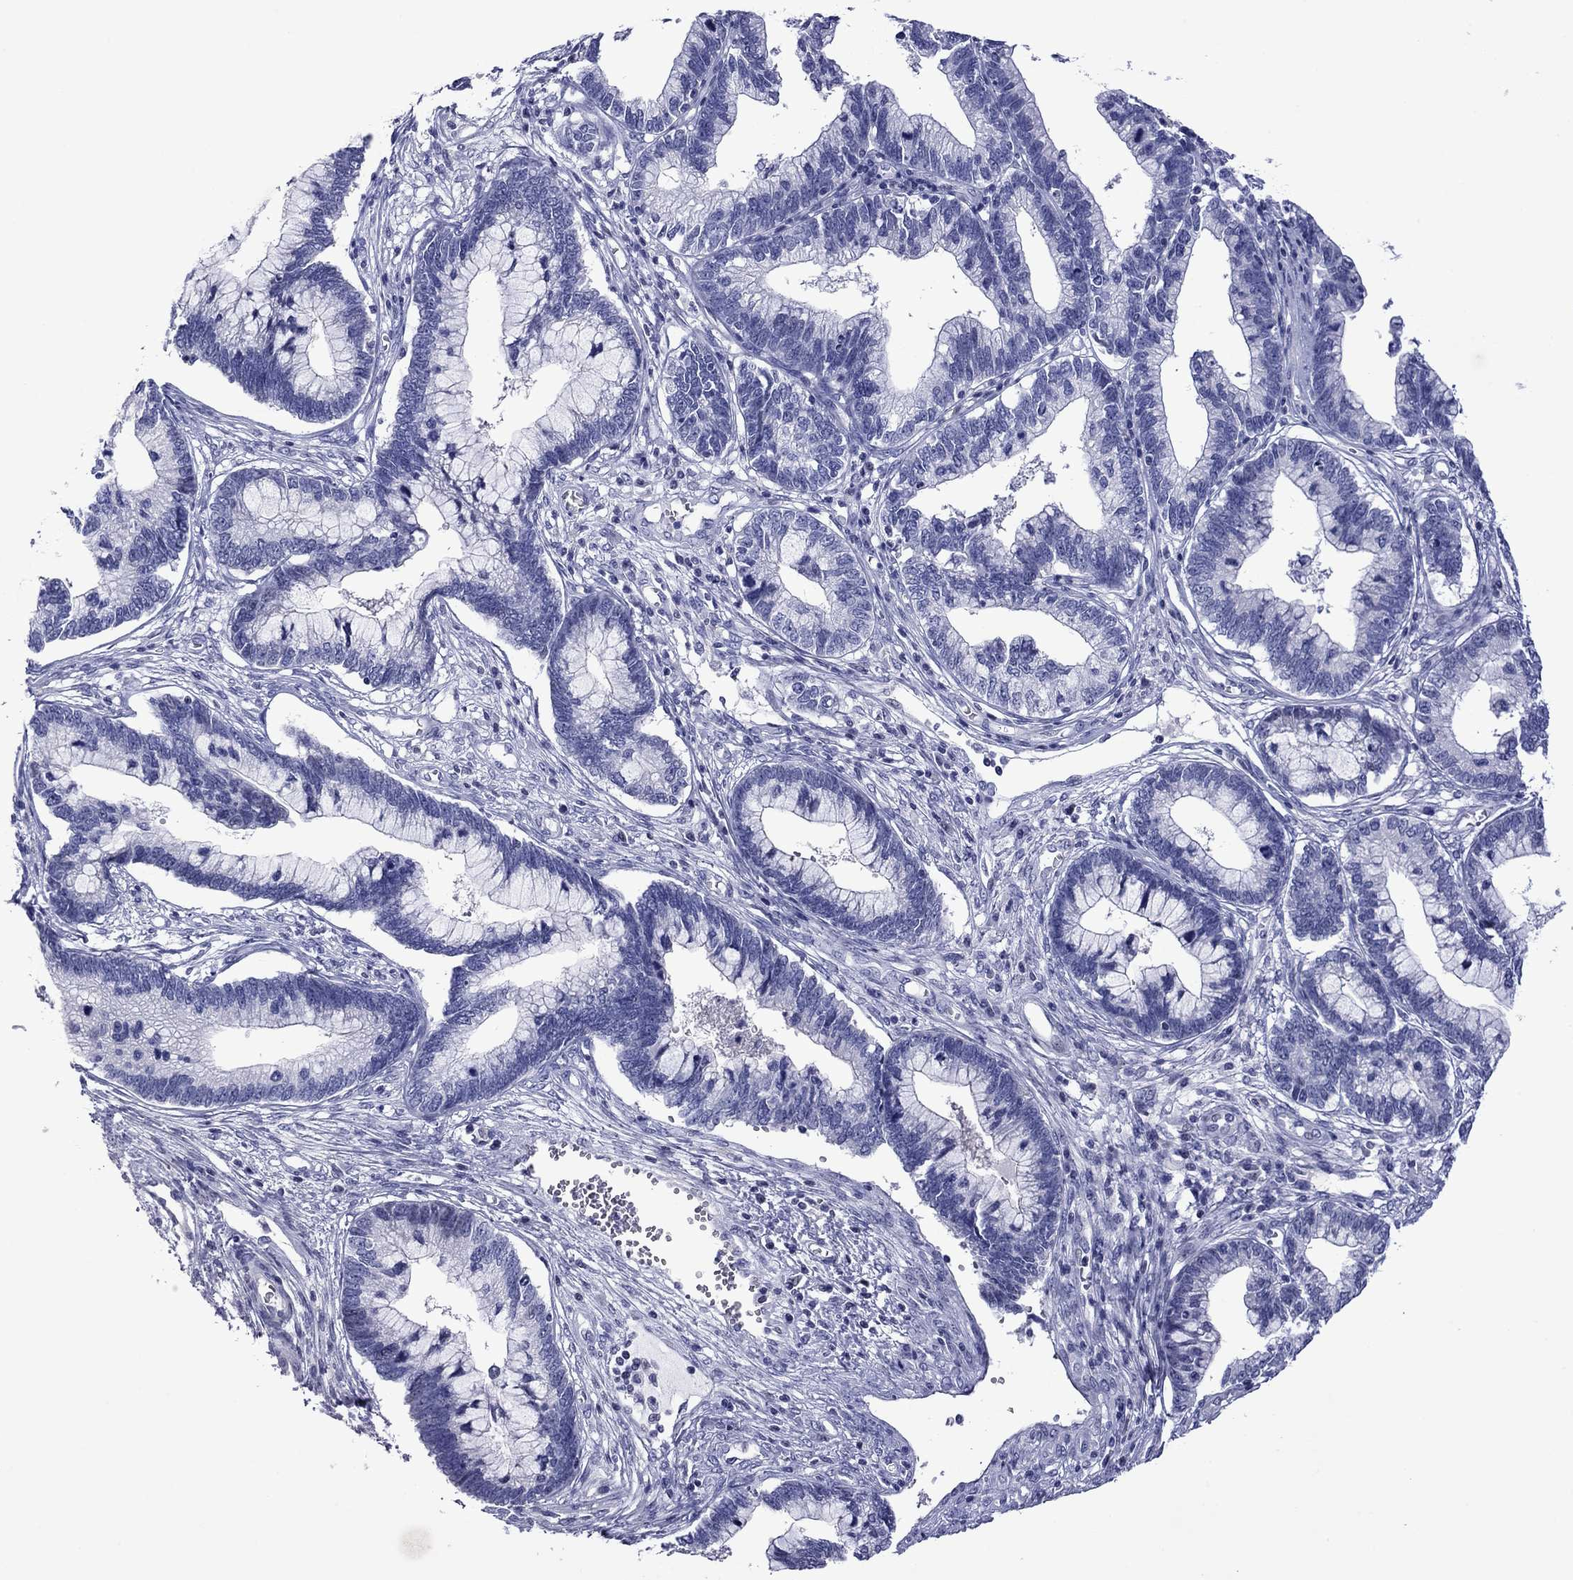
{"staining": {"intensity": "negative", "quantity": "none", "location": "none"}, "tissue": "cervical cancer", "cell_type": "Tumor cells", "image_type": "cancer", "snomed": [{"axis": "morphology", "description": "Adenocarcinoma, NOS"}, {"axis": "topography", "description": "Cervix"}], "caption": "An immunohistochemistry image of cervical cancer is shown. There is no staining in tumor cells of cervical cancer.", "gene": "PIWIL1", "patient": {"sex": "female", "age": 44}}